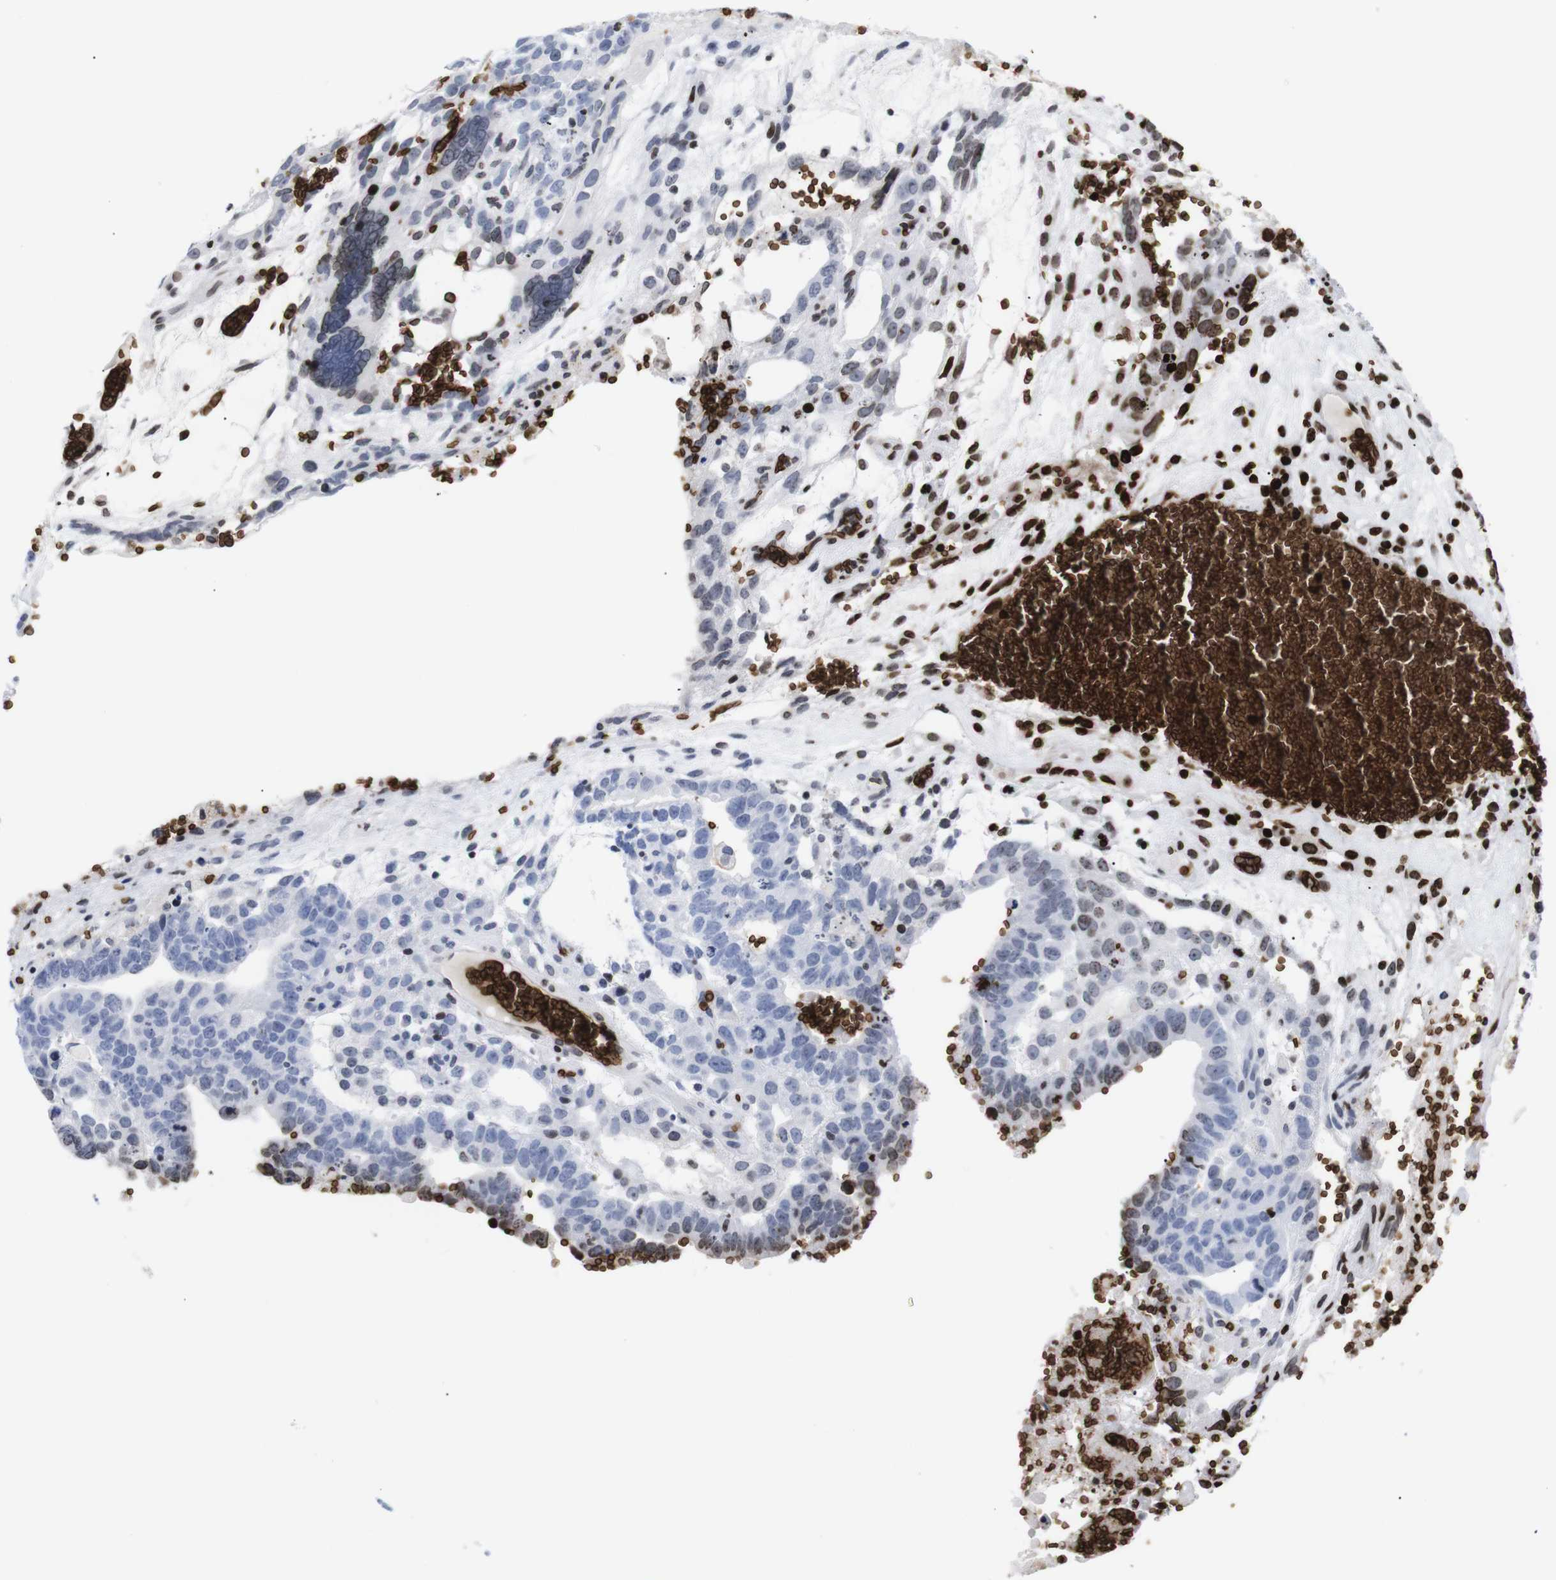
{"staining": {"intensity": "negative", "quantity": "none", "location": "none"}, "tissue": "testis cancer", "cell_type": "Tumor cells", "image_type": "cancer", "snomed": [{"axis": "morphology", "description": "Seminoma, NOS"}, {"axis": "morphology", "description": "Carcinoma, Embryonal, NOS"}, {"axis": "topography", "description": "Testis"}], "caption": "Immunohistochemistry of human testis embryonal carcinoma displays no expression in tumor cells.", "gene": "S1PR2", "patient": {"sex": "male", "age": 52}}